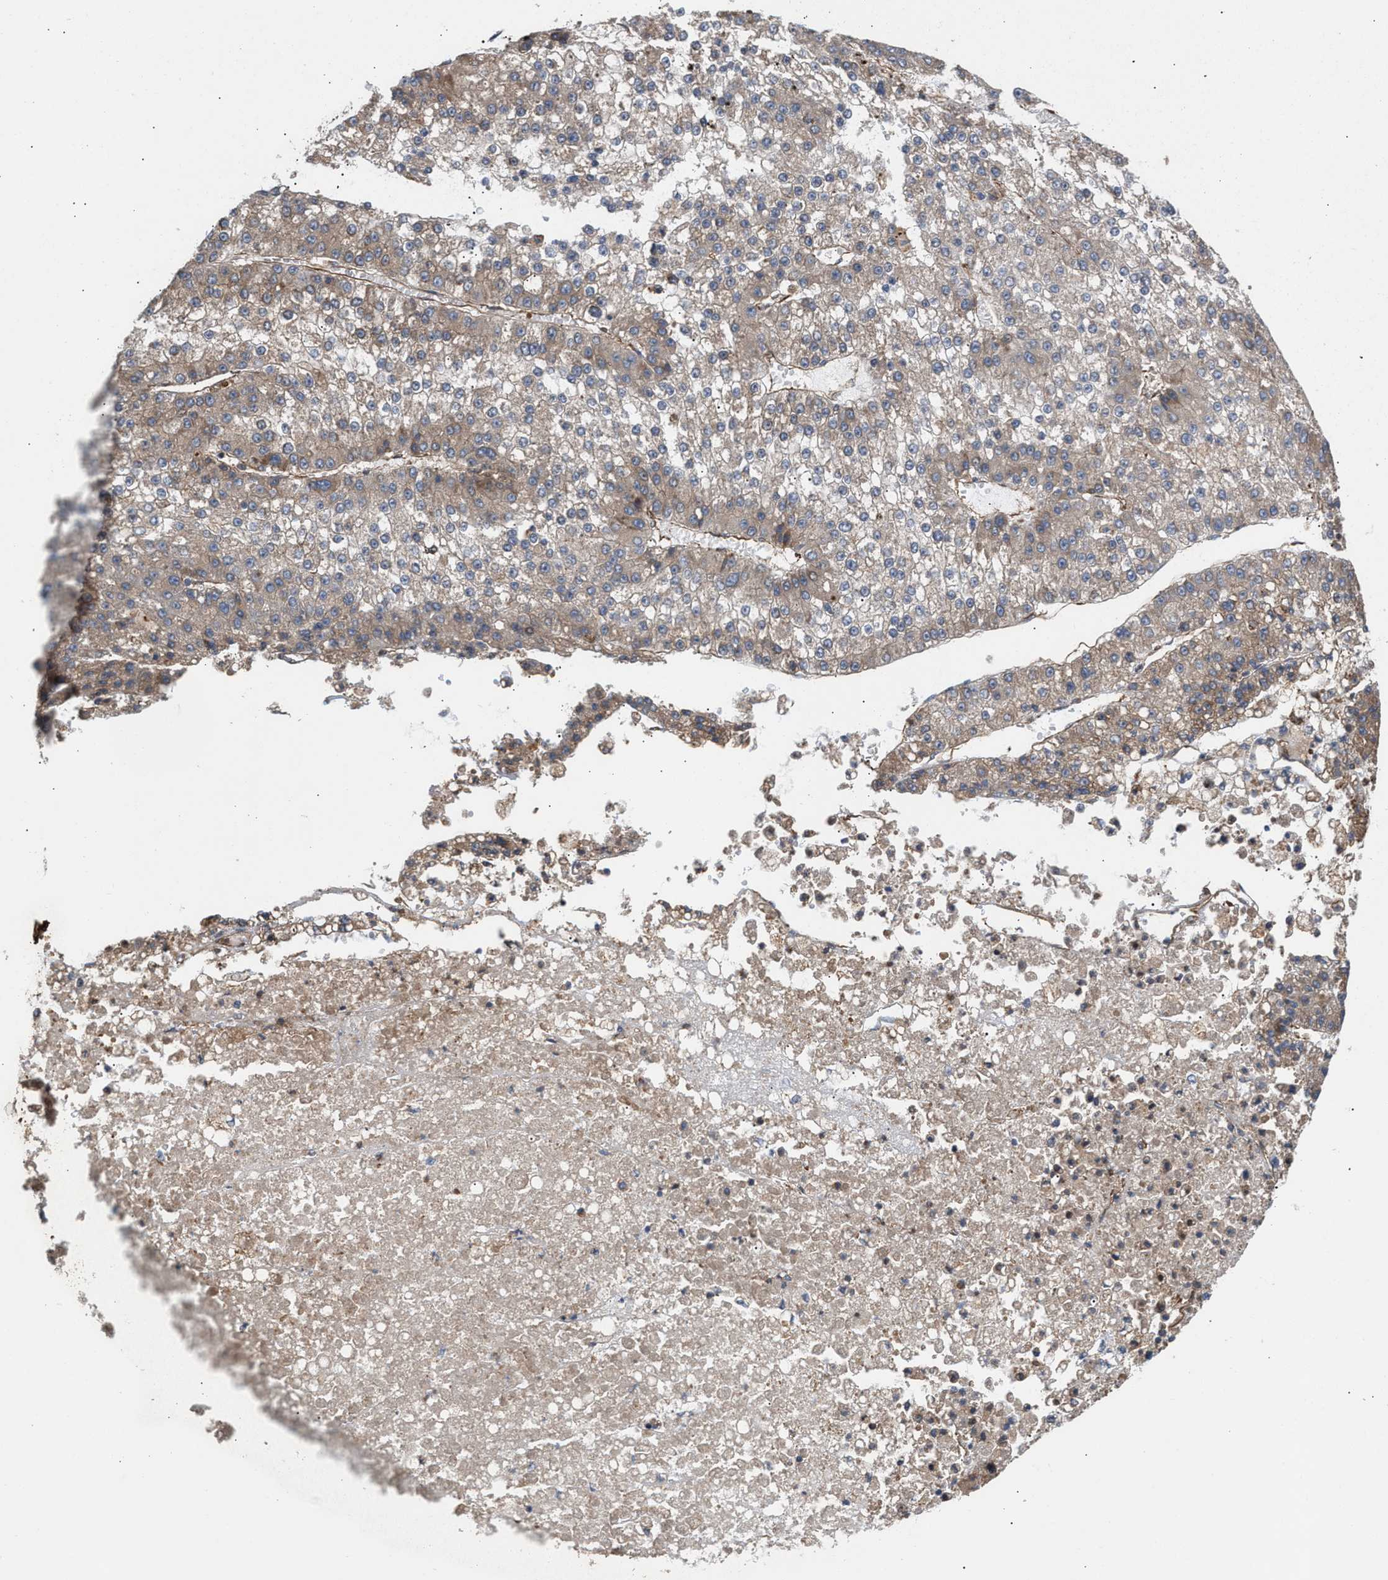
{"staining": {"intensity": "weak", "quantity": "25%-75%", "location": "cytoplasmic/membranous"}, "tissue": "liver cancer", "cell_type": "Tumor cells", "image_type": "cancer", "snomed": [{"axis": "morphology", "description": "Carcinoma, Hepatocellular, NOS"}, {"axis": "topography", "description": "Liver"}], "caption": "High-magnification brightfield microscopy of liver cancer stained with DAB (brown) and counterstained with hematoxylin (blue). tumor cells exhibit weak cytoplasmic/membranous positivity is seen in about25%-75% of cells.", "gene": "EPS15L1", "patient": {"sex": "female", "age": 73}}